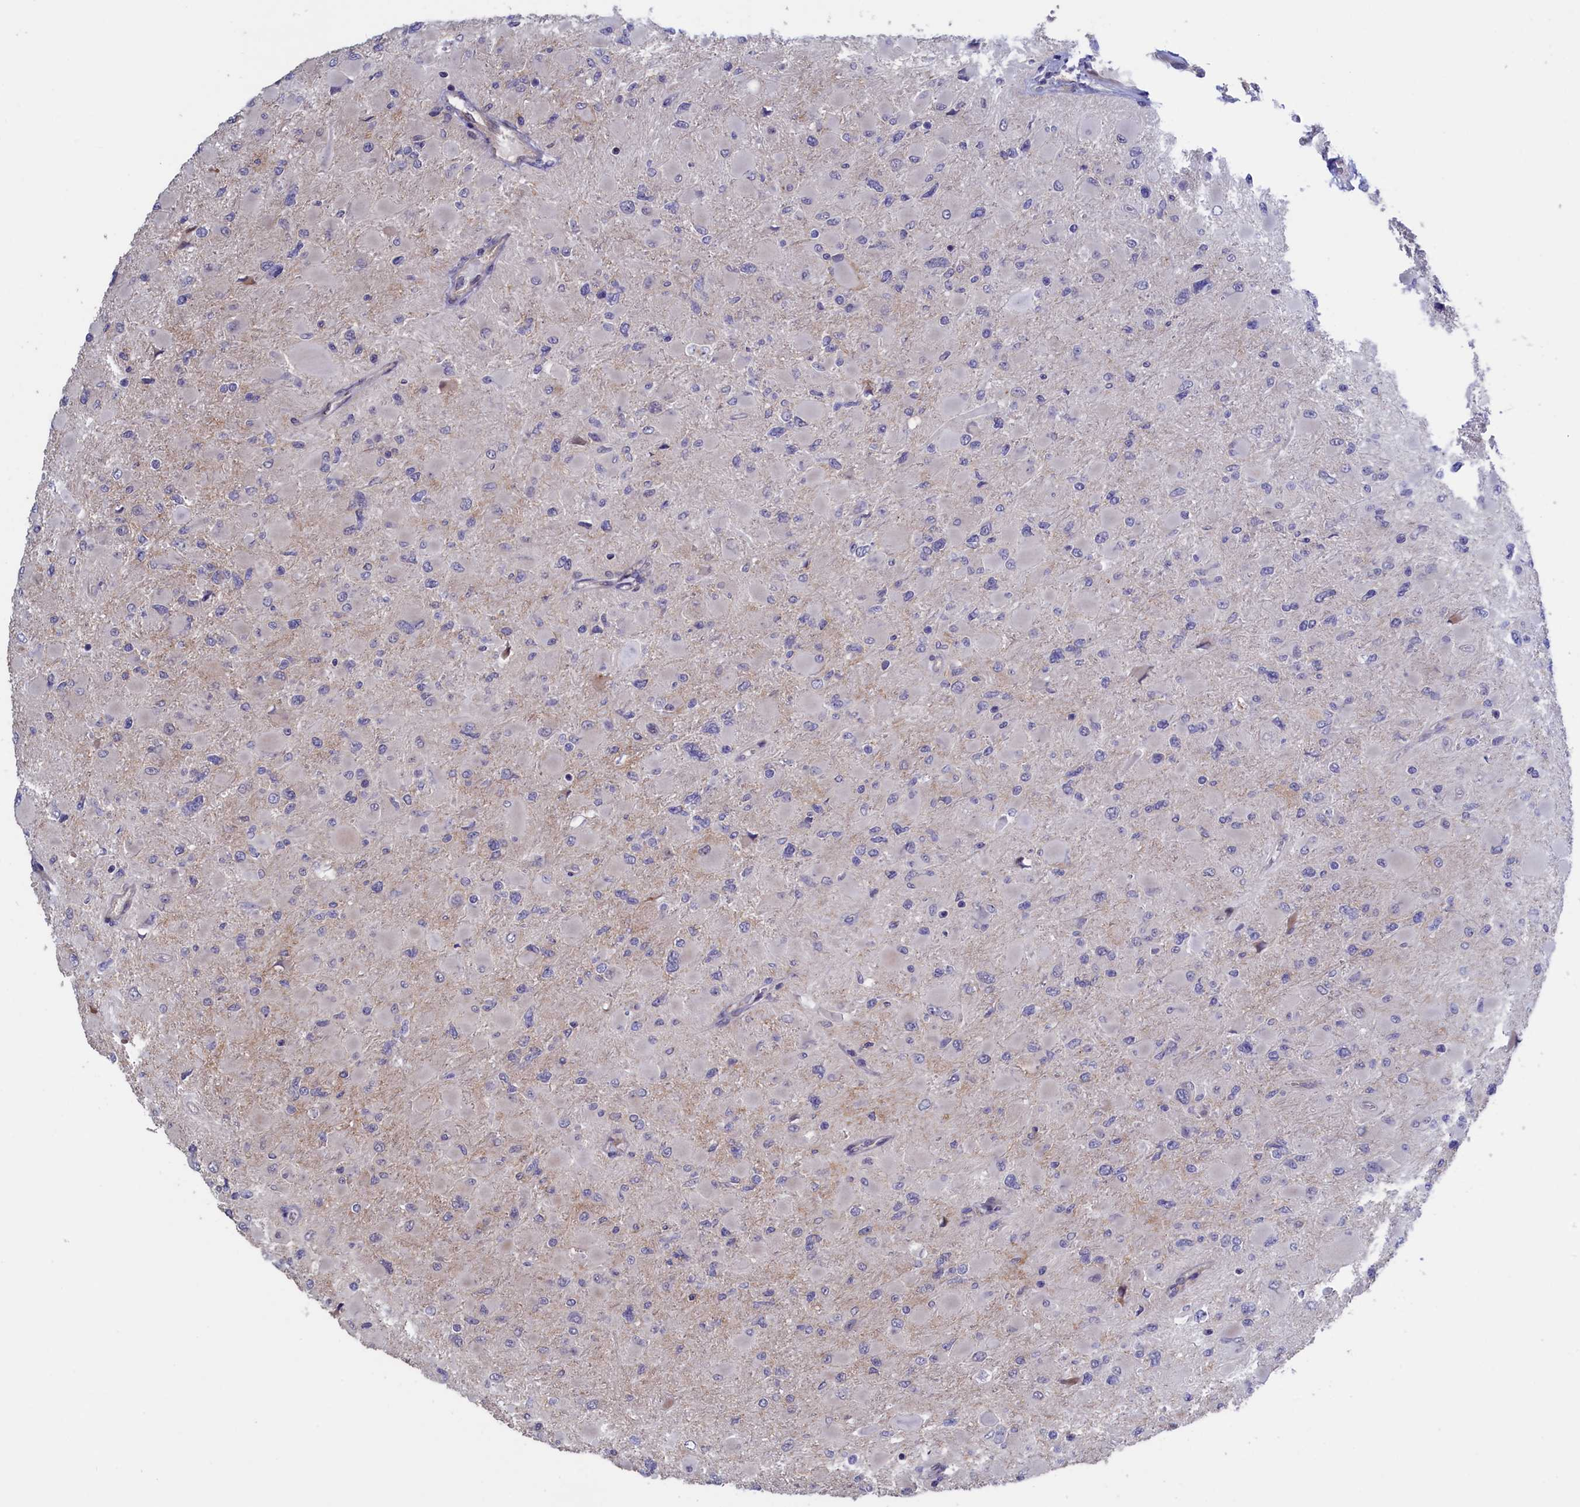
{"staining": {"intensity": "negative", "quantity": "none", "location": "none"}, "tissue": "glioma", "cell_type": "Tumor cells", "image_type": "cancer", "snomed": [{"axis": "morphology", "description": "Glioma, malignant, High grade"}, {"axis": "topography", "description": "Cerebral cortex"}], "caption": "Tumor cells show no significant protein expression in malignant high-grade glioma.", "gene": "LSG1", "patient": {"sex": "female", "age": 36}}